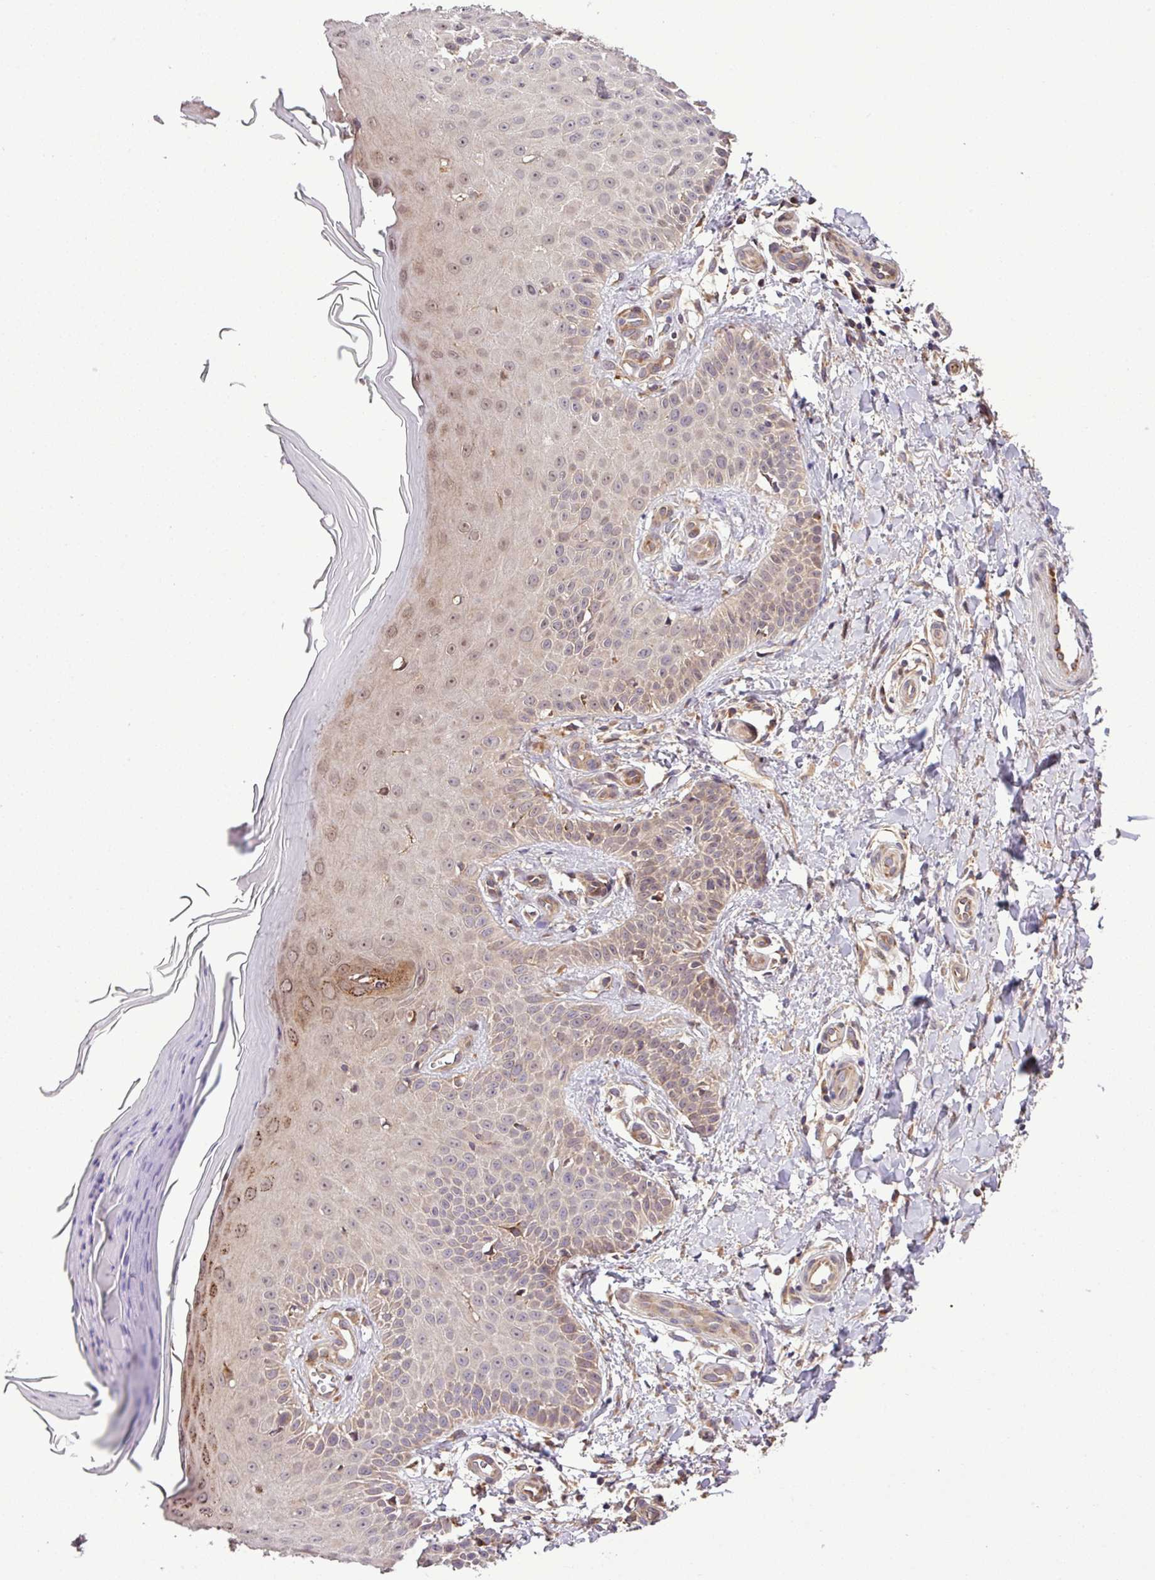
{"staining": {"intensity": "moderate", "quantity": ">75%", "location": "cytoplasmic/membranous"}, "tissue": "skin", "cell_type": "Fibroblasts", "image_type": "normal", "snomed": [{"axis": "morphology", "description": "Normal tissue, NOS"}, {"axis": "topography", "description": "Skin"}], "caption": "Immunohistochemical staining of unremarkable skin shows >75% levels of moderate cytoplasmic/membranous protein staining in approximately >75% of fibroblasts.", "gene": "DLGAP4", "patient": {"sex": "male", "age": 81}}